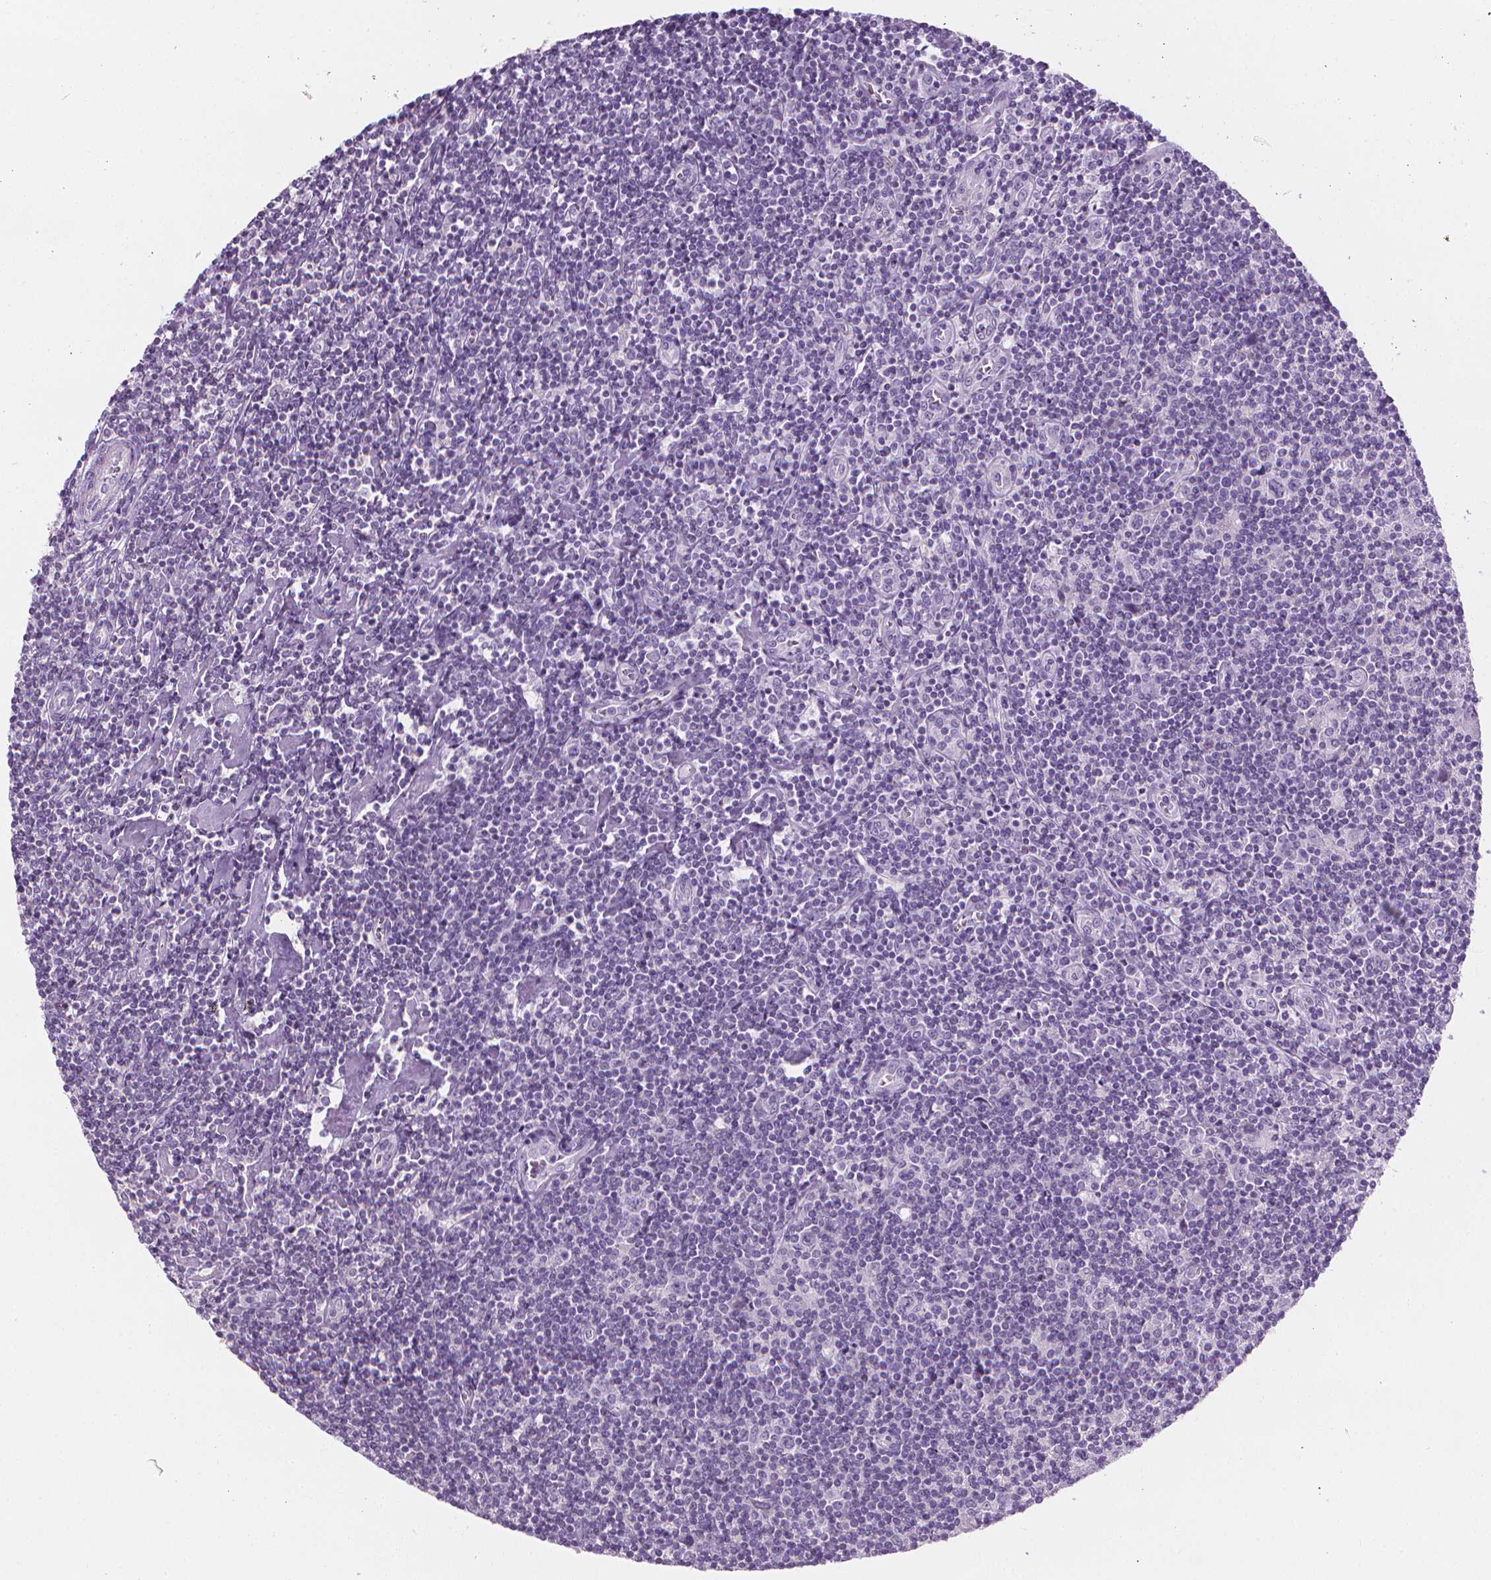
{"staining": {"intensity": "negative", "quantity": "none", "location": "none"}, "tissue": "lymphoma", "cell_type": "Tumor cells", "image_type": "cancer", "snomed": [{"axis": "morphology", "description": "Hodgkin's disease, NOS"}, {"axis": "topography", "description": "Lymph node"}], "caption": "Micrograph shows no protein expression in tumor cells of Hodgkin's disease tissue.", "gene": "DCAF8L1", "patient": {"sex": "male", "age": 40}}